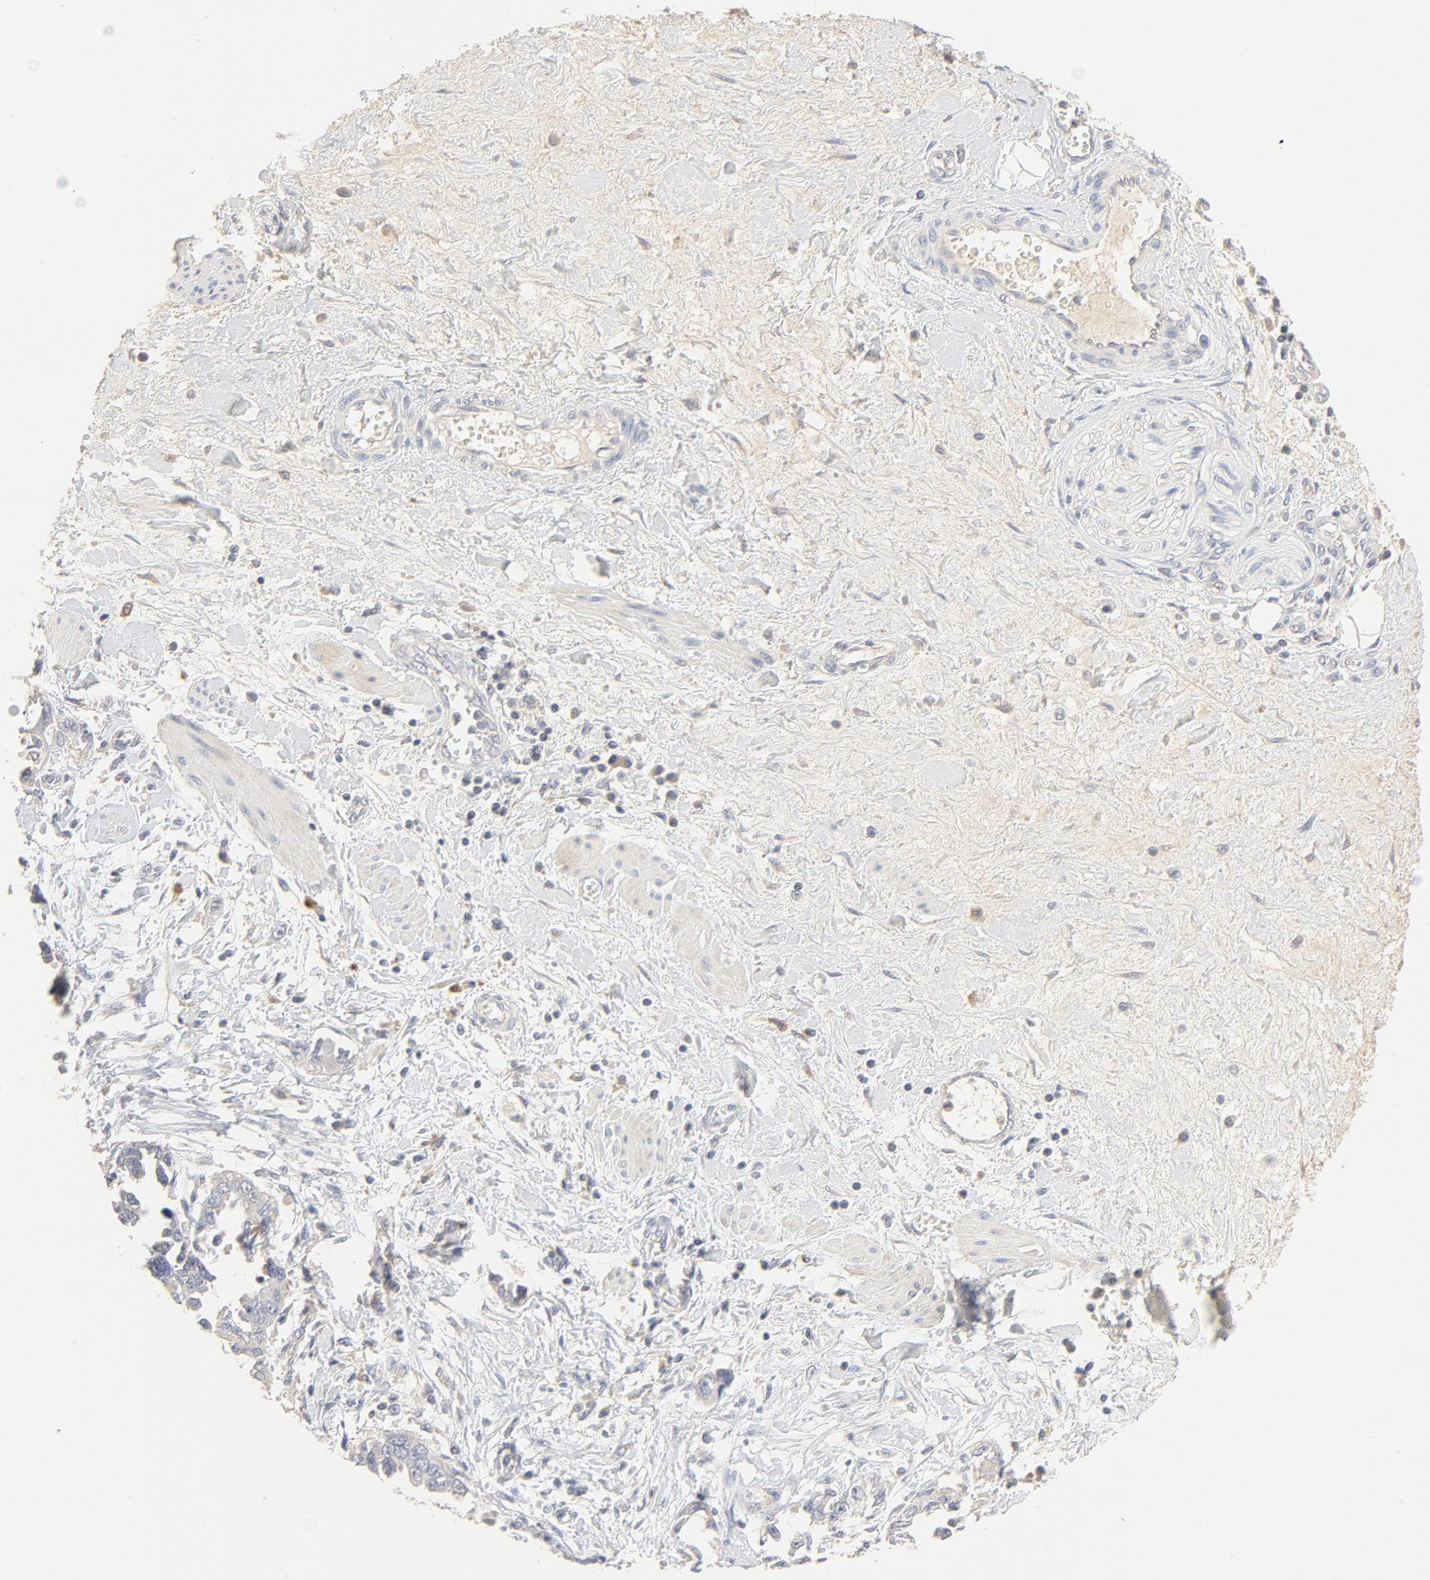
{"staining": {"intensity": "negative", "quantity": "none", "location": "none"}, "tissue": "ovarian cancer", "cell_type": "Tumor cells", "image_type": "cancer", "snomed": [{"axis": "morphology", "description": "Cystadenocarcinoma, serous, NOS"}, {"axis": "topography", "description": "Ovary"}], "caption": "This is an immunohistochemistry (IHC) image of human ovarian serous cystadenocarcinoma. There is no expression in tumor cells.", "gene": "FCGBP", "patient": {"sex": "female", "age": 63}}